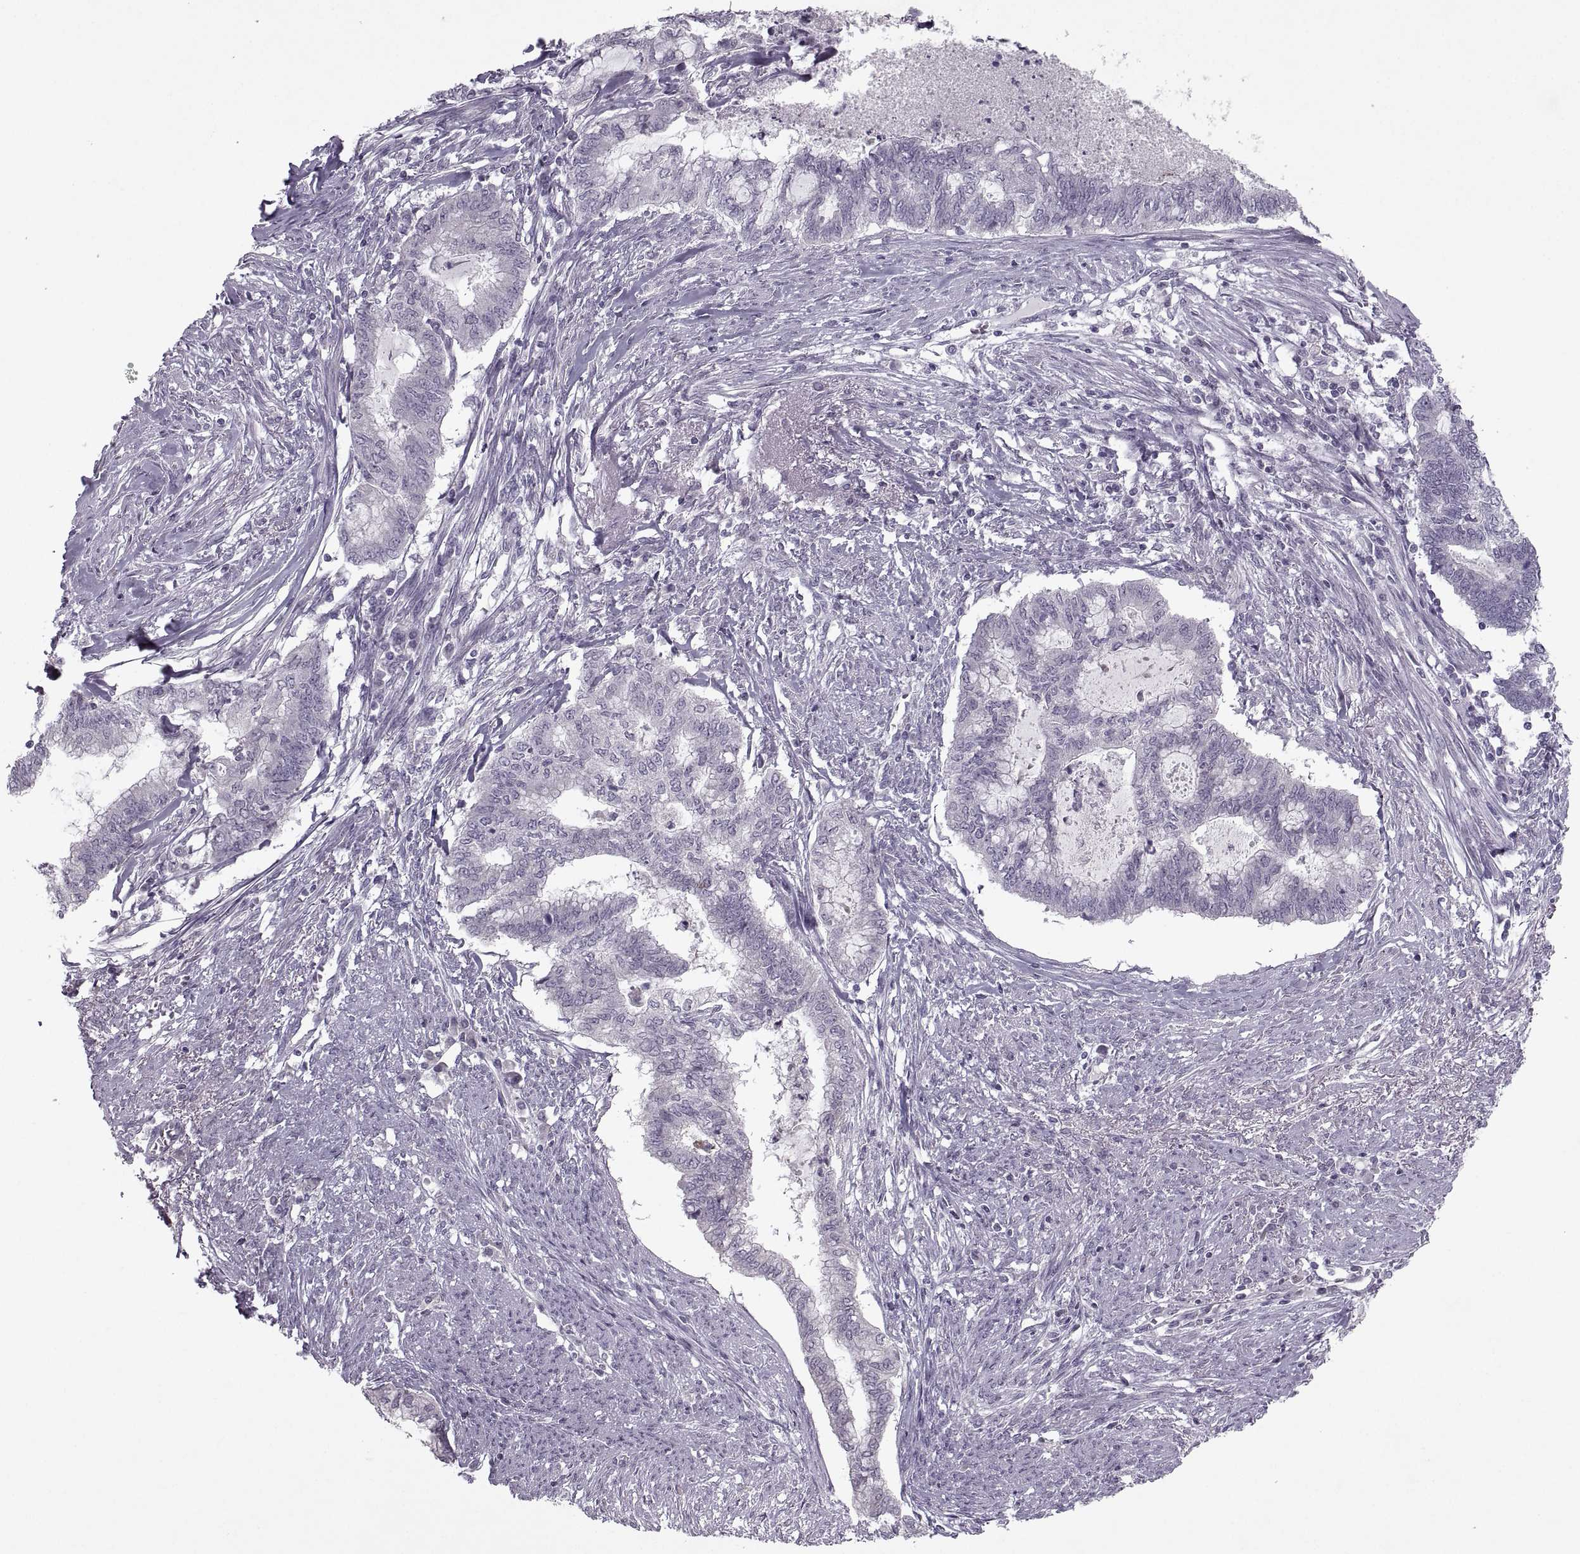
{"staining": {"intensity": "negative", "quantity": "none", "location": "none"}, "tissue": "endometrial cancer", "cell_type": "Tumor cells", "image_type": "cancer", "snomed": [{"axis": "morphology", "description": "Adenocarcinoma, NOS"}, {"axis": "topography", "description": "Endometrium"}], "caption": "DAB (3,3'-diaminobenzidine) immunohistochemical staining of human endometrial cancer displays no significant positivity in tumor cells. The staining is performed using DAB (3,3'-diaminobenzidine) brown chromogen with nuclei counter-stained in using hematoxylin.", "gene": "MGAT4D", "patient": {"sex": "female", "age": 79}}